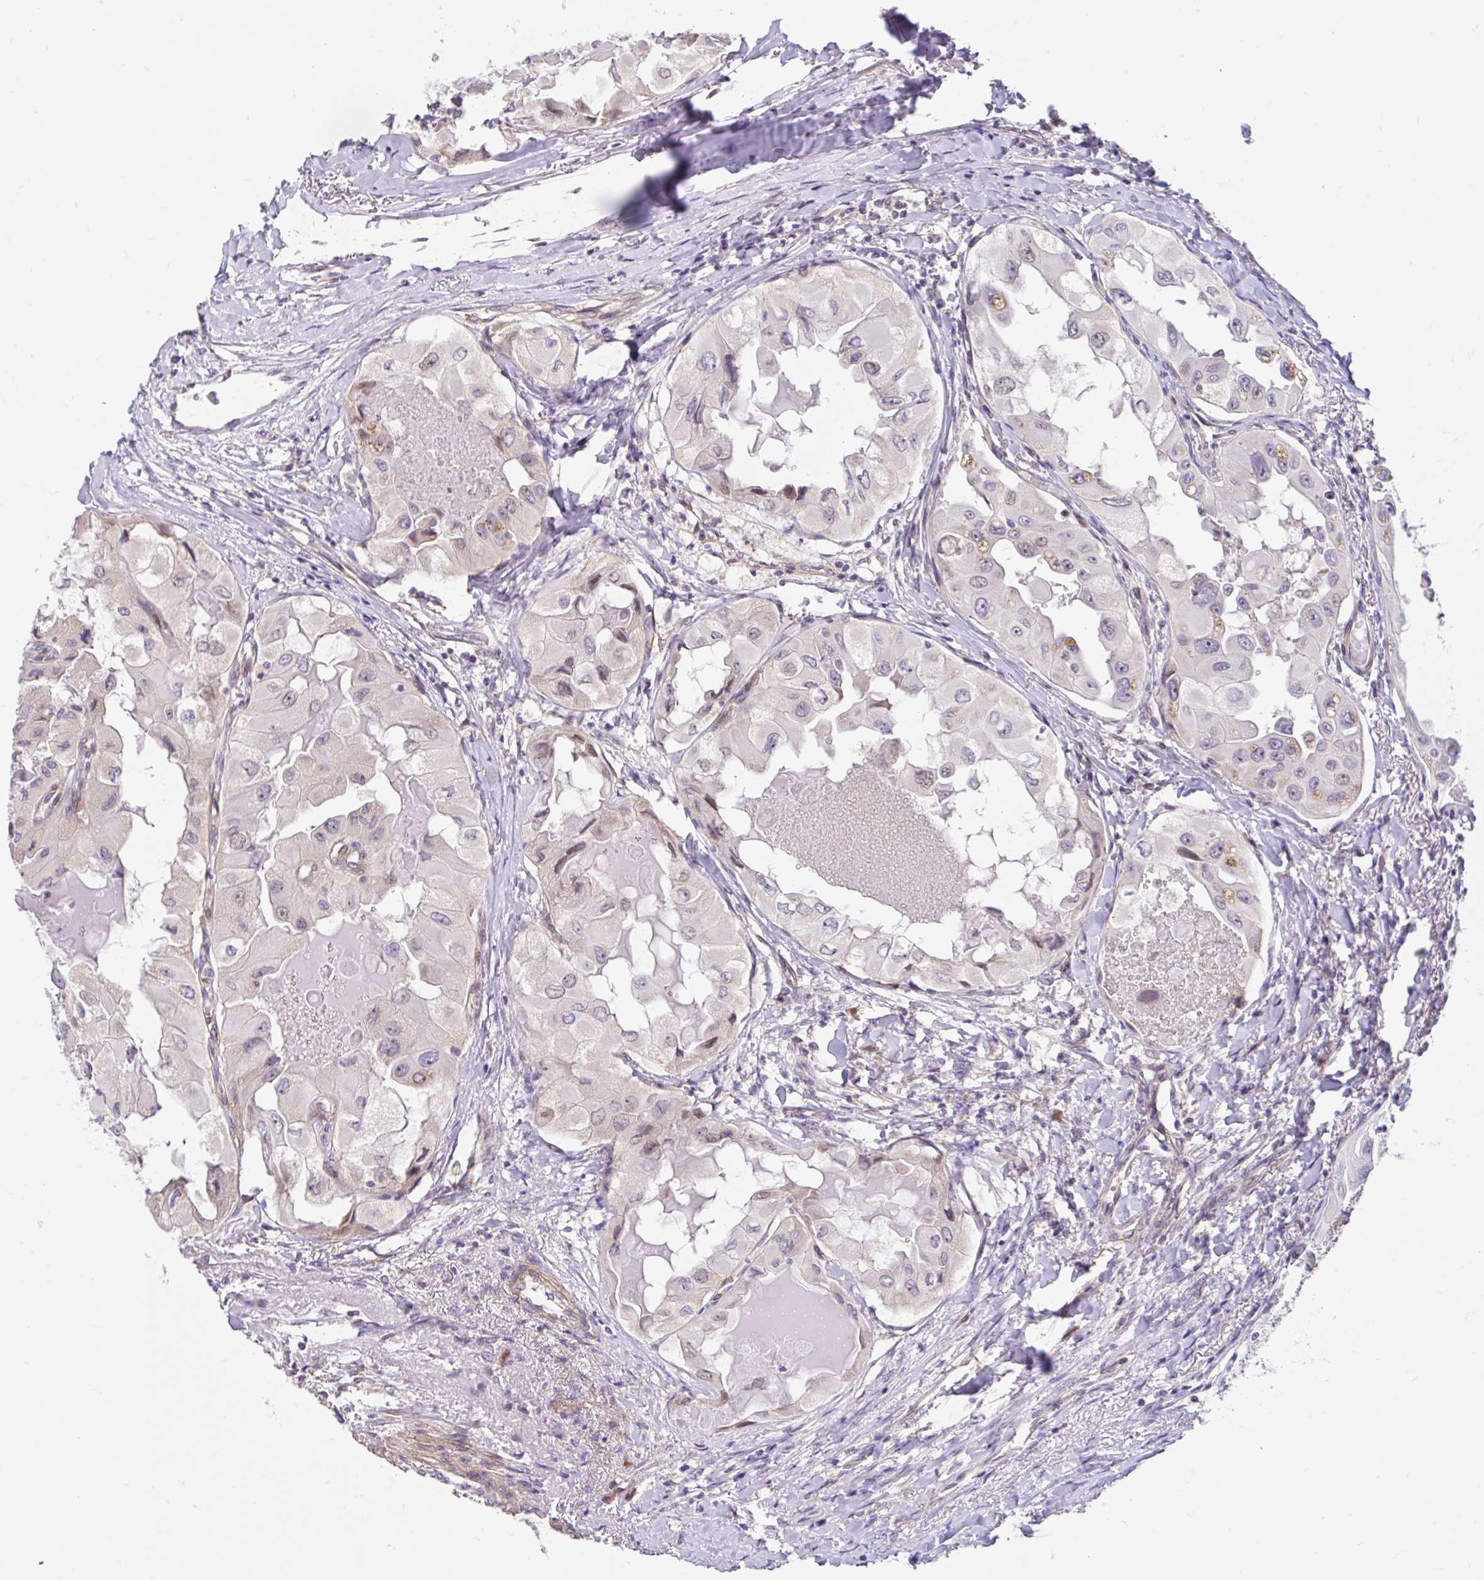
{"staining": {"intensity": "weak", "quantity": "25%-75%", "location": "cytoplasmic/membranous,nuclear"}, "tissue": "thyroid cancer", "cell_type": "Tumor cells", "image_type": "cancer", "snomed": [{"axis": "morphology", "description": "Normal tissue, NOS"}, {"axis": "morphology", "description": "Papillary adenocarcinoma, NOS"}, {"axis": "topography", "description": "Thyroid gland"}], "caption": "Human thyroid papillary adenocarcinoma stained with a brown dye displays weak cytoplasmic/membranous and nuclear positive positivity in about 25%-75% of tumor cells.", "gene": "NT5C1B", "patient": {"sex": "female", "age": 59}}